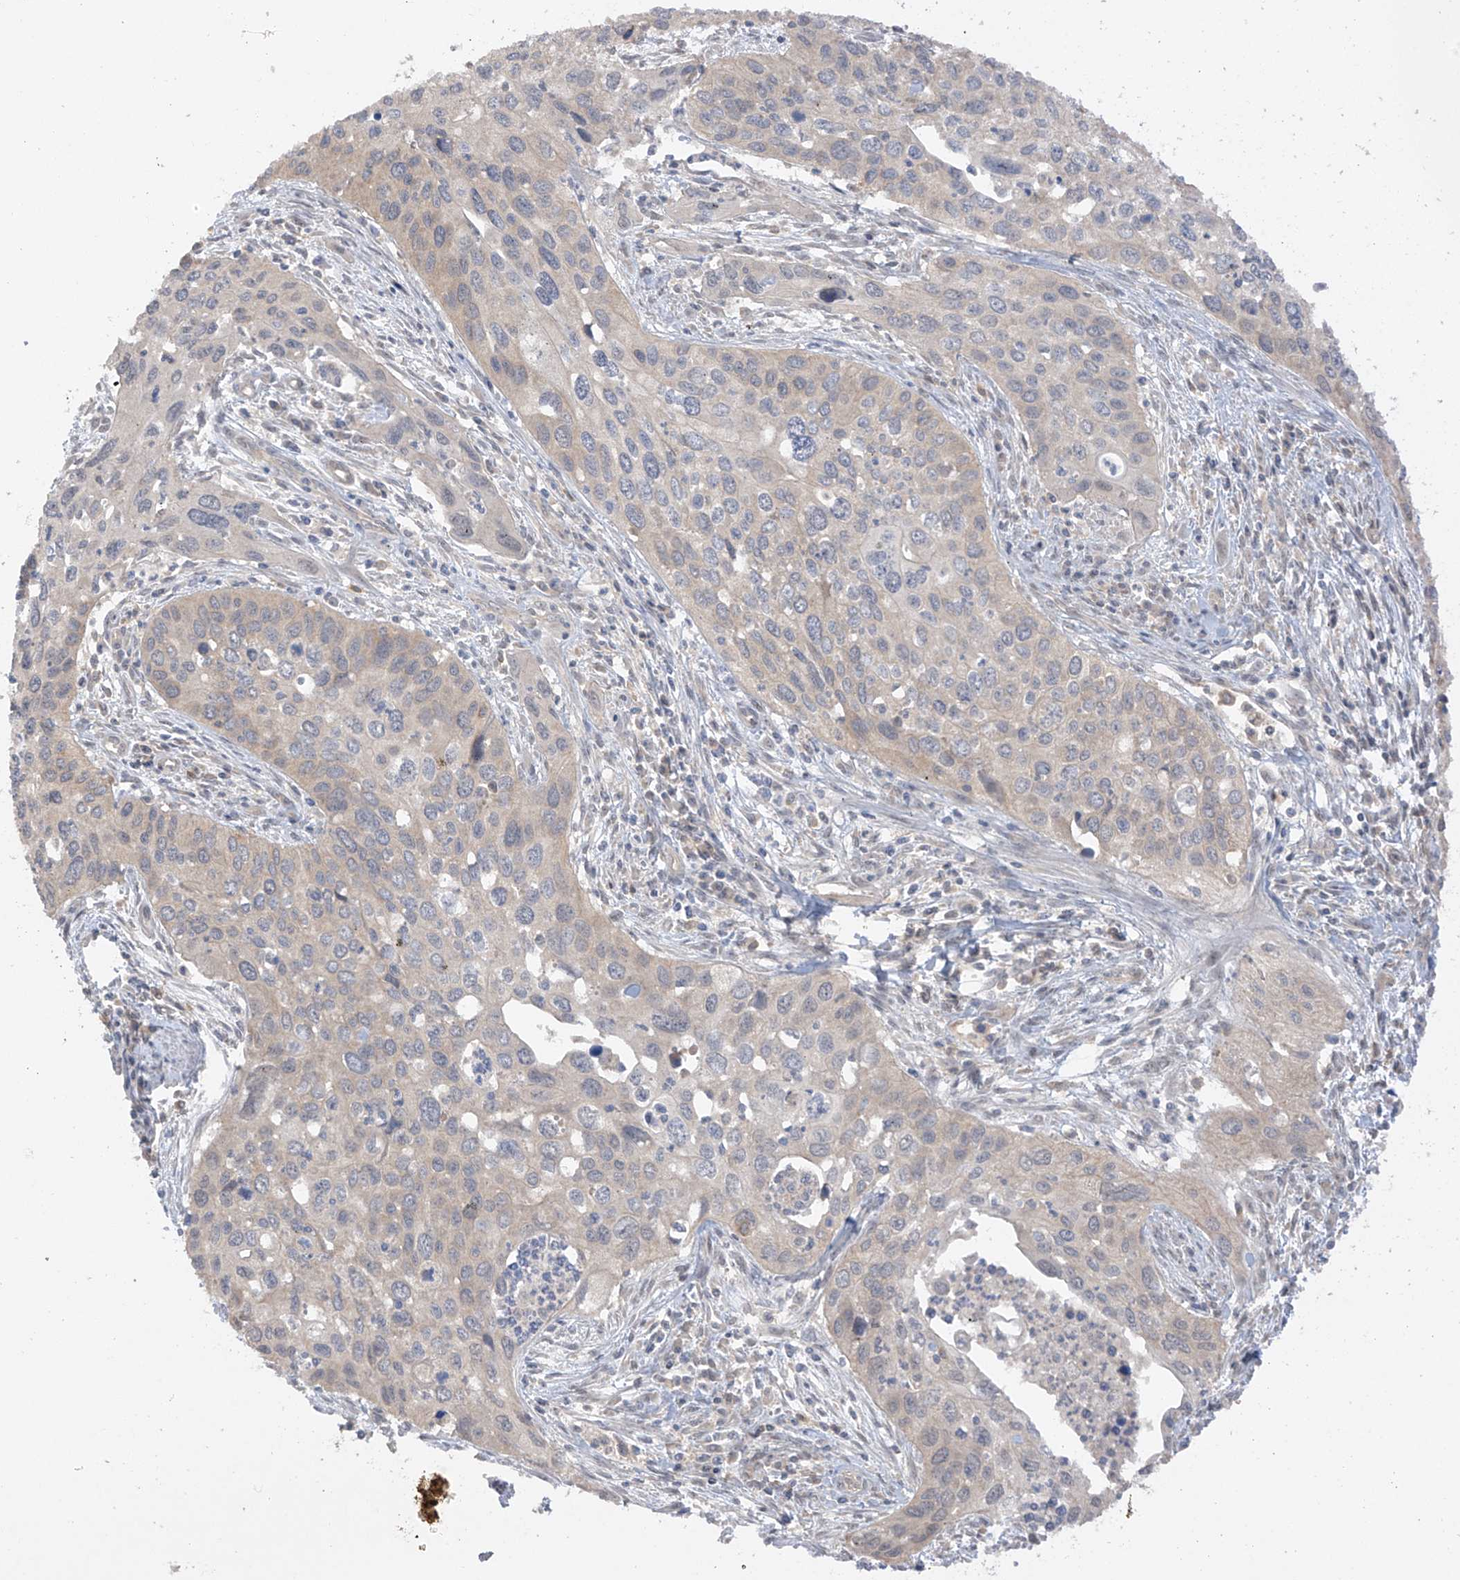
{"staining": {"intensity": "negative", "quantity": "none", "location": "none"}, "tissue": "cervical cancer", "cell_type": "Tumor cells", "image_type": "cancer", "snomed": [{"axis": "morphology", "description": "Squamous cell carcinoma, NOS"}, {"axis": "topography", "description": "Cervix"}], "caption": "Immunohistochemistry of human cervical cancer reveals no staining in tumor cells.", "gene": "ANGEL2", "patient": {"sex": "female", "age": 55}}